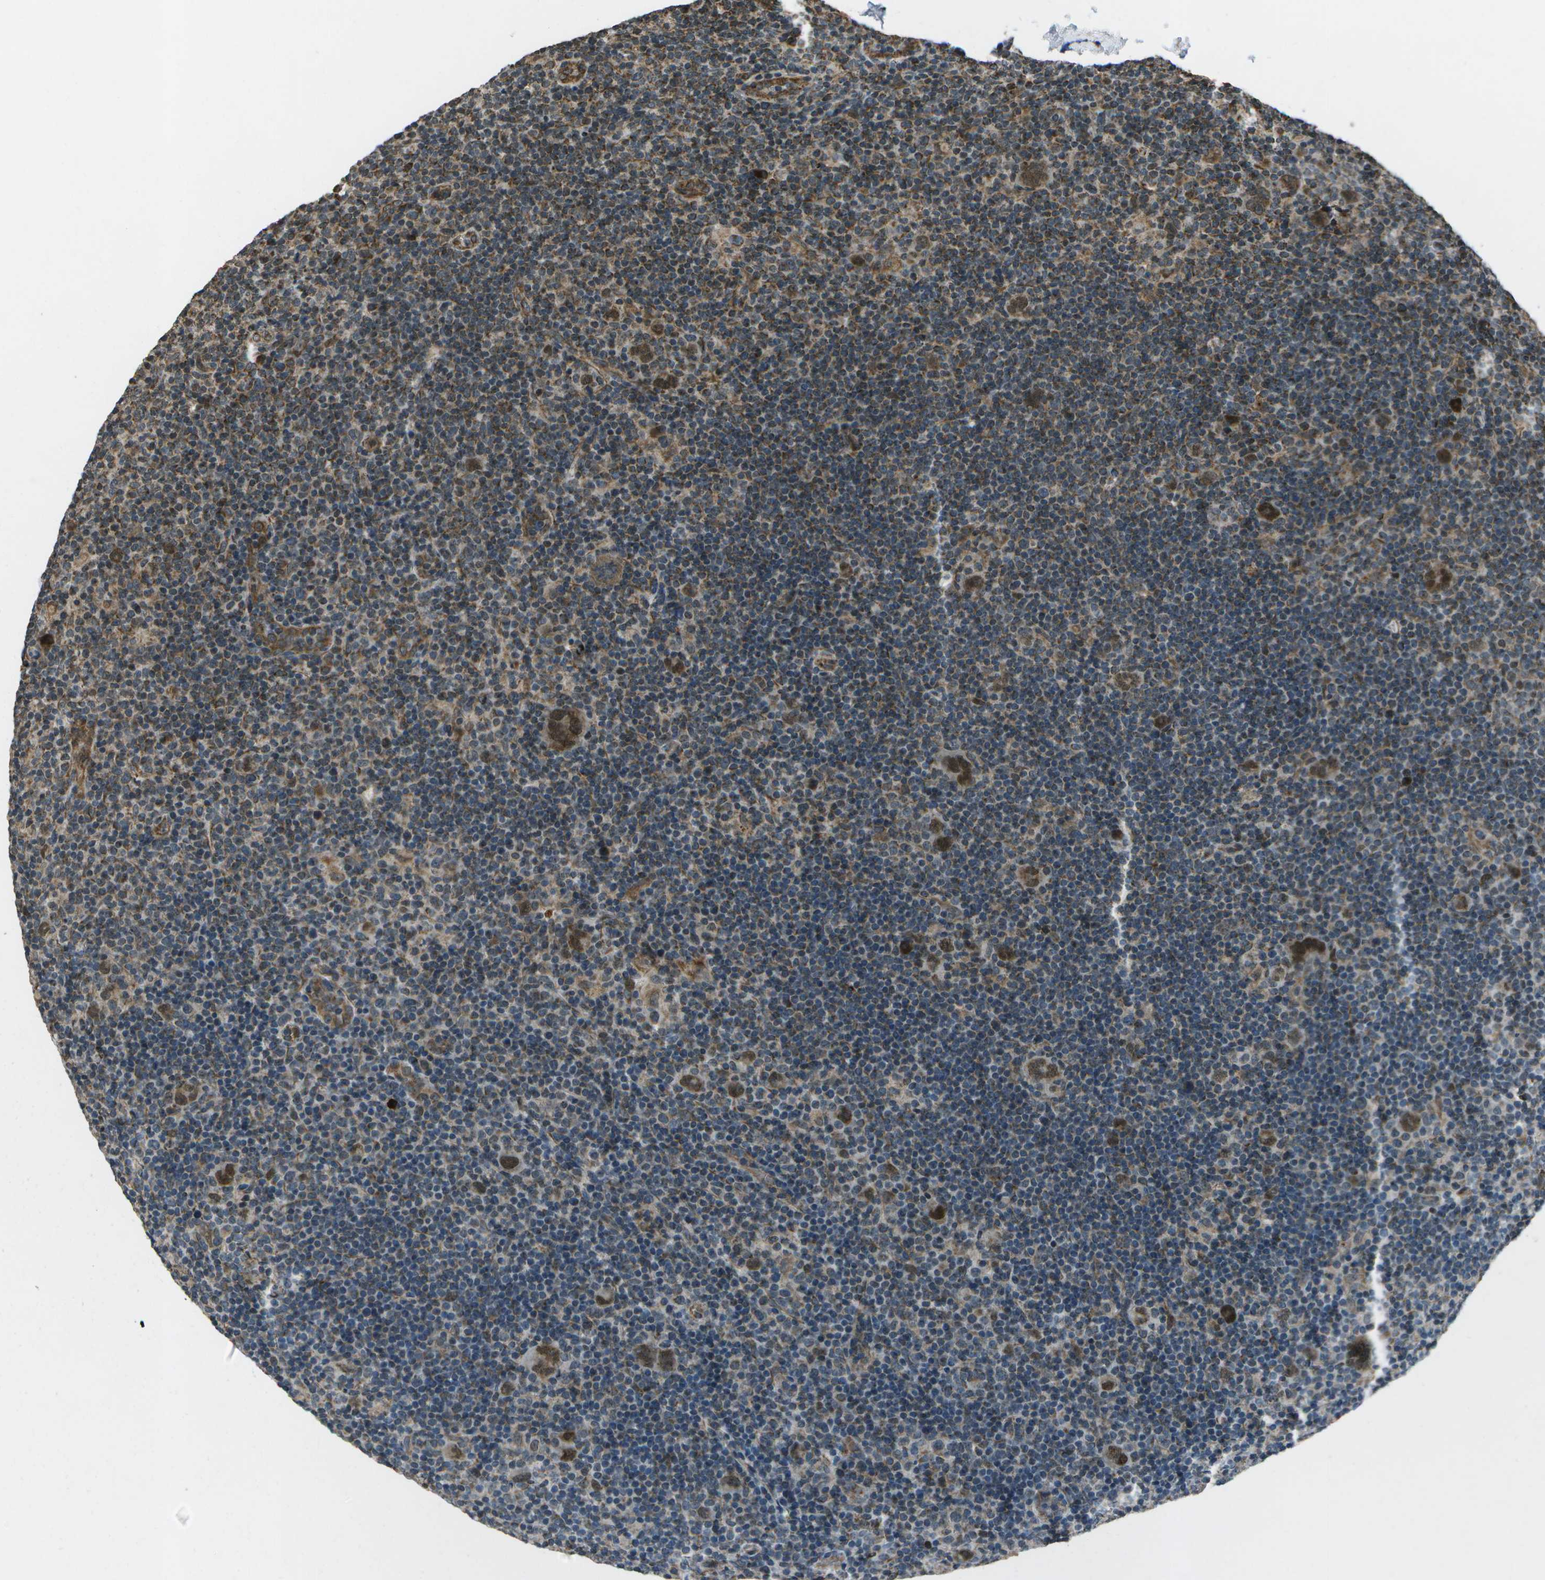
{"staining": {"intensity": "strong", "quantity": ">75%", "location": "cytoplasmic/membranous,nuclear"}, "tissue": "lymphoma", "cell_type": "Tumor cells", "image_type": "cancer", "snomed": [{"axis": "morphology", "description": "Hodgkin's disease, NOS"}, {"axis": "topography", "description": "Lymph node"}], "caption": "Immunohistochemistry image of human lymphoma stained for a protein (brown), which demonstrates high levels of strong cytoplasmic/membranous and nuclear expression in approximately >75% of tumor cells.", "gene": "EIF2AK1", "patient": {"sex": "female", "age": 57}}